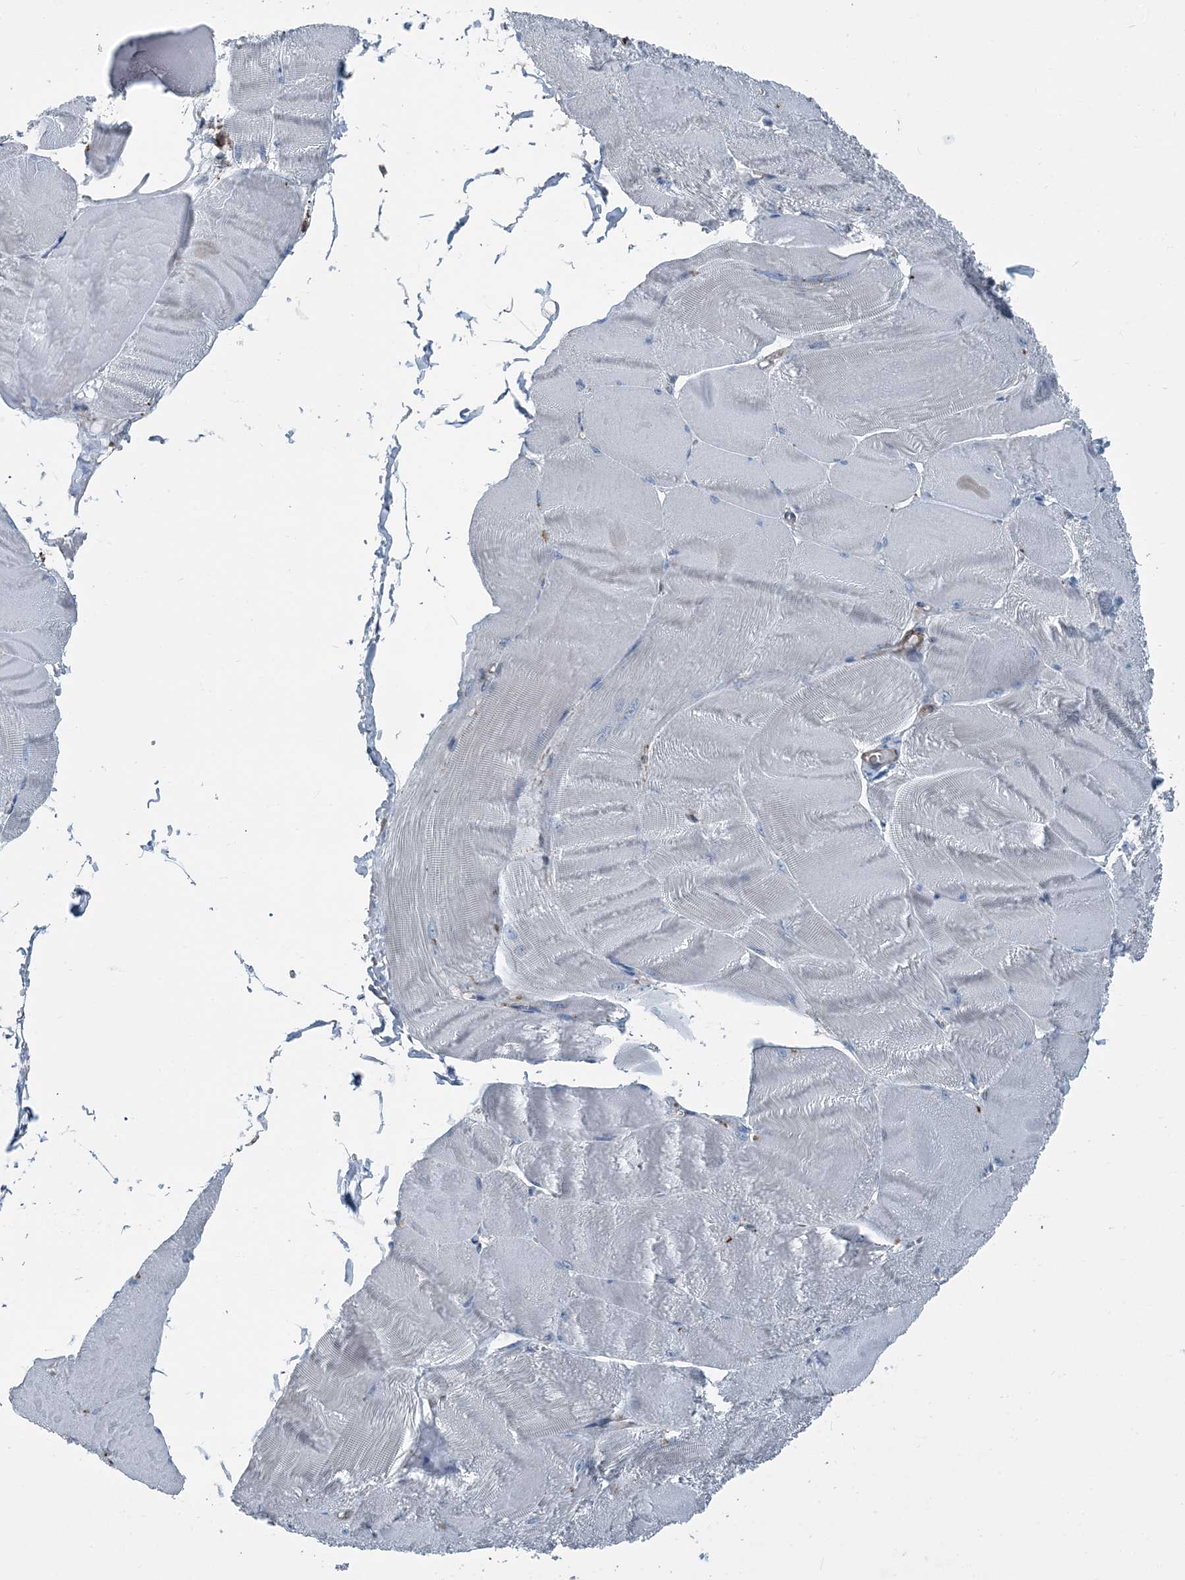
{"staining": {"intensity": "negative", "quantity": "none", "location": "none"}, "tissue": "skeletal muscle", "cell_type": "Myocytes", "image_type": "normal", "snomed": [{"axis": "morphology", "description": "Normal tissue, NOS"}, {"axis": "morphology", "description": "Basal cell carcinoma"}, {"axis": "topography", "description": "Skeletal muscle"}], "caption": "Immunohistochemistry (IHC) micrograph of benign skeletal muscle: skeletal muscle stained with DAB (3,3'-diaminobenzidine) displays no significant protein staining in myocytes. (DAB (3,3'-diaminobenzidine) immunohistochemistry (IHC) visualized using brightfield microscopy, high magnification).", "gene": "CFL1", "patient": {"sex": "female", "age": 64}}